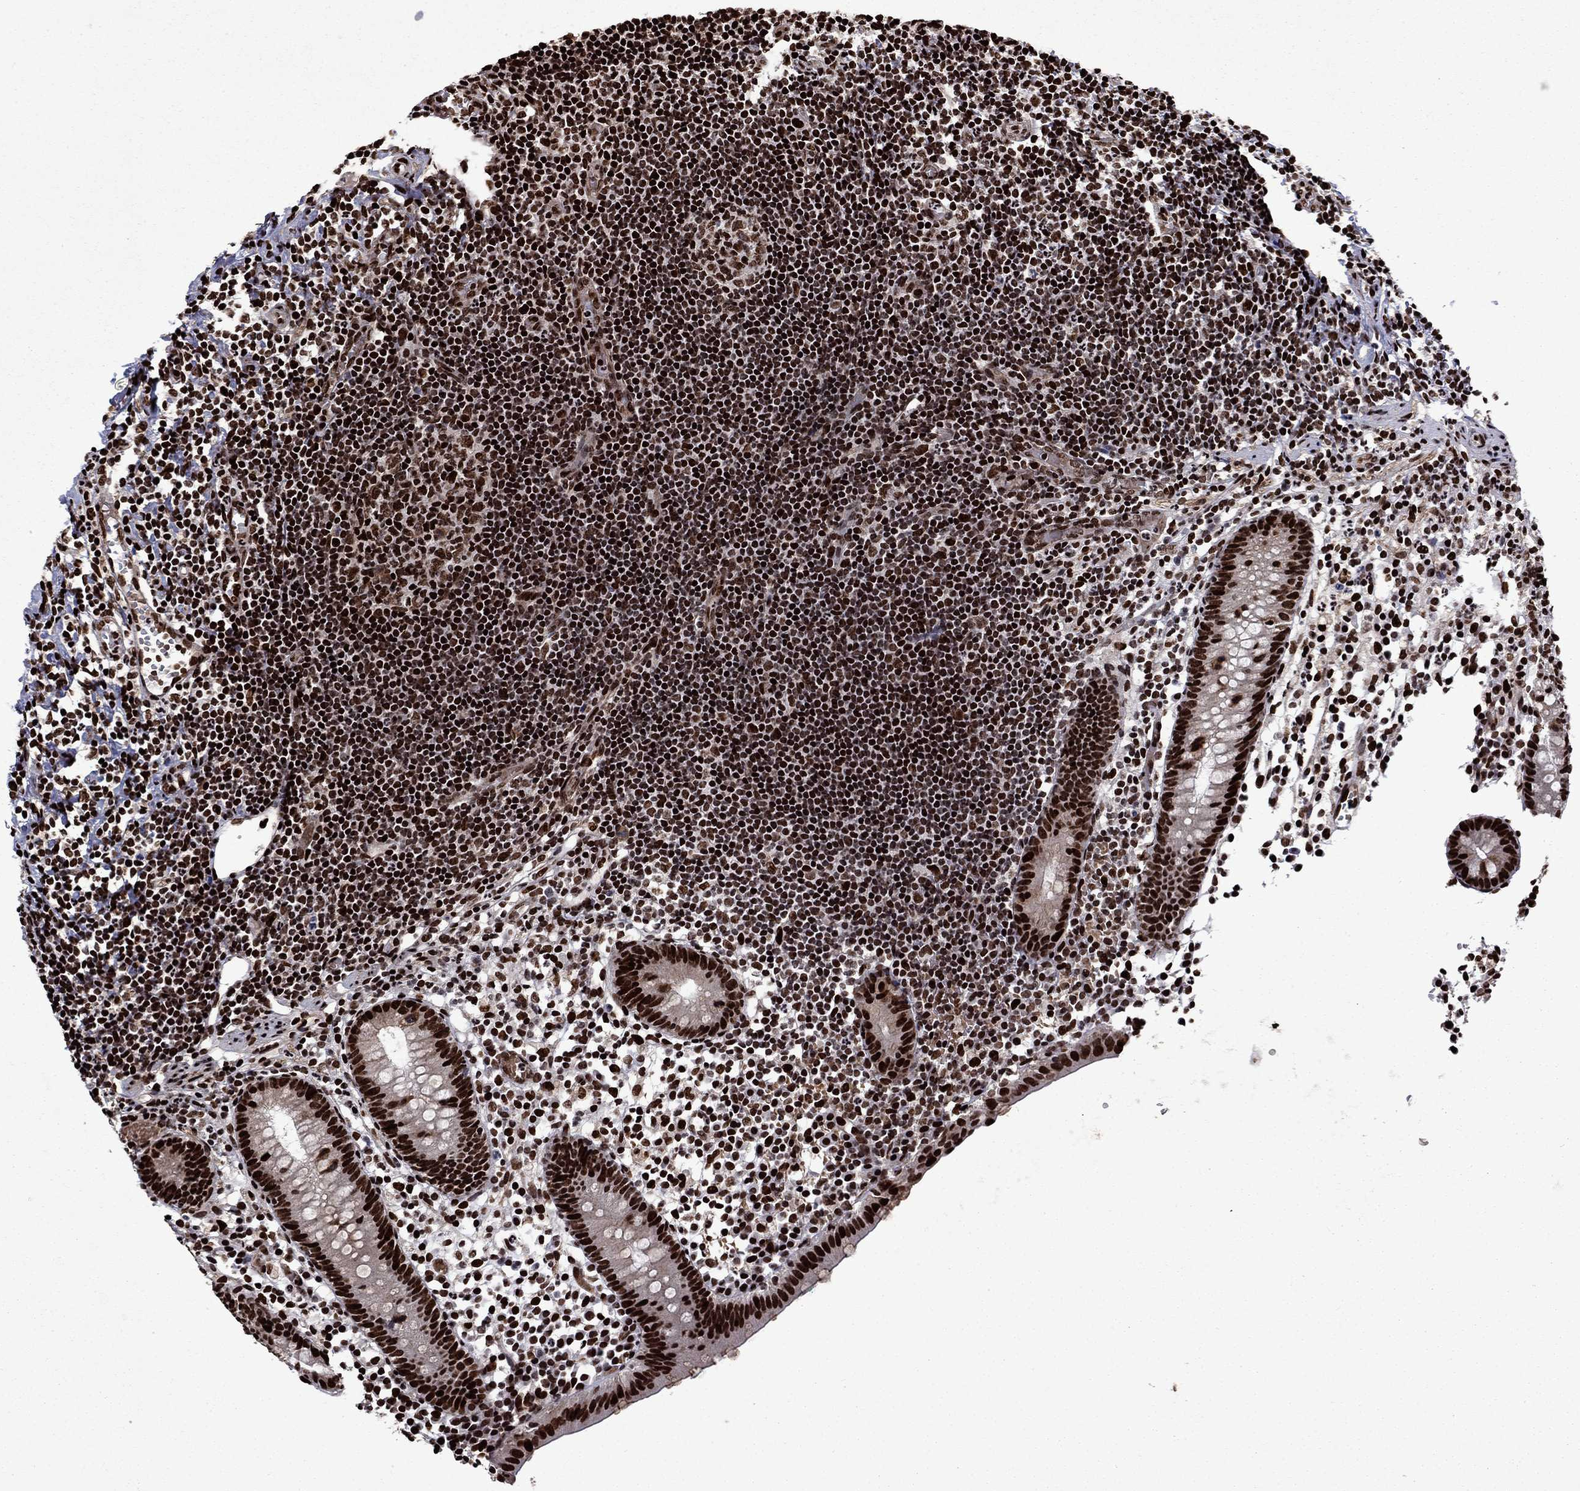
{"staining": {"intensity": "strong", "quantity": ">75%", "location": "nuclear"}, "tissue": "appendix", "cell_type": "Glandular cells", "image_type": "normal", "snomed": [{"axis": "morphology", "description": "Normal tissue, NOS"}, {"axis": "topography", "description": "Appendix"}], "caption": "Benign appendix shows strong nuclear staining in approximately >75% of glandular cells.", "gene": "LIMK1", "patient": {"sex": "female", "age": 40}}